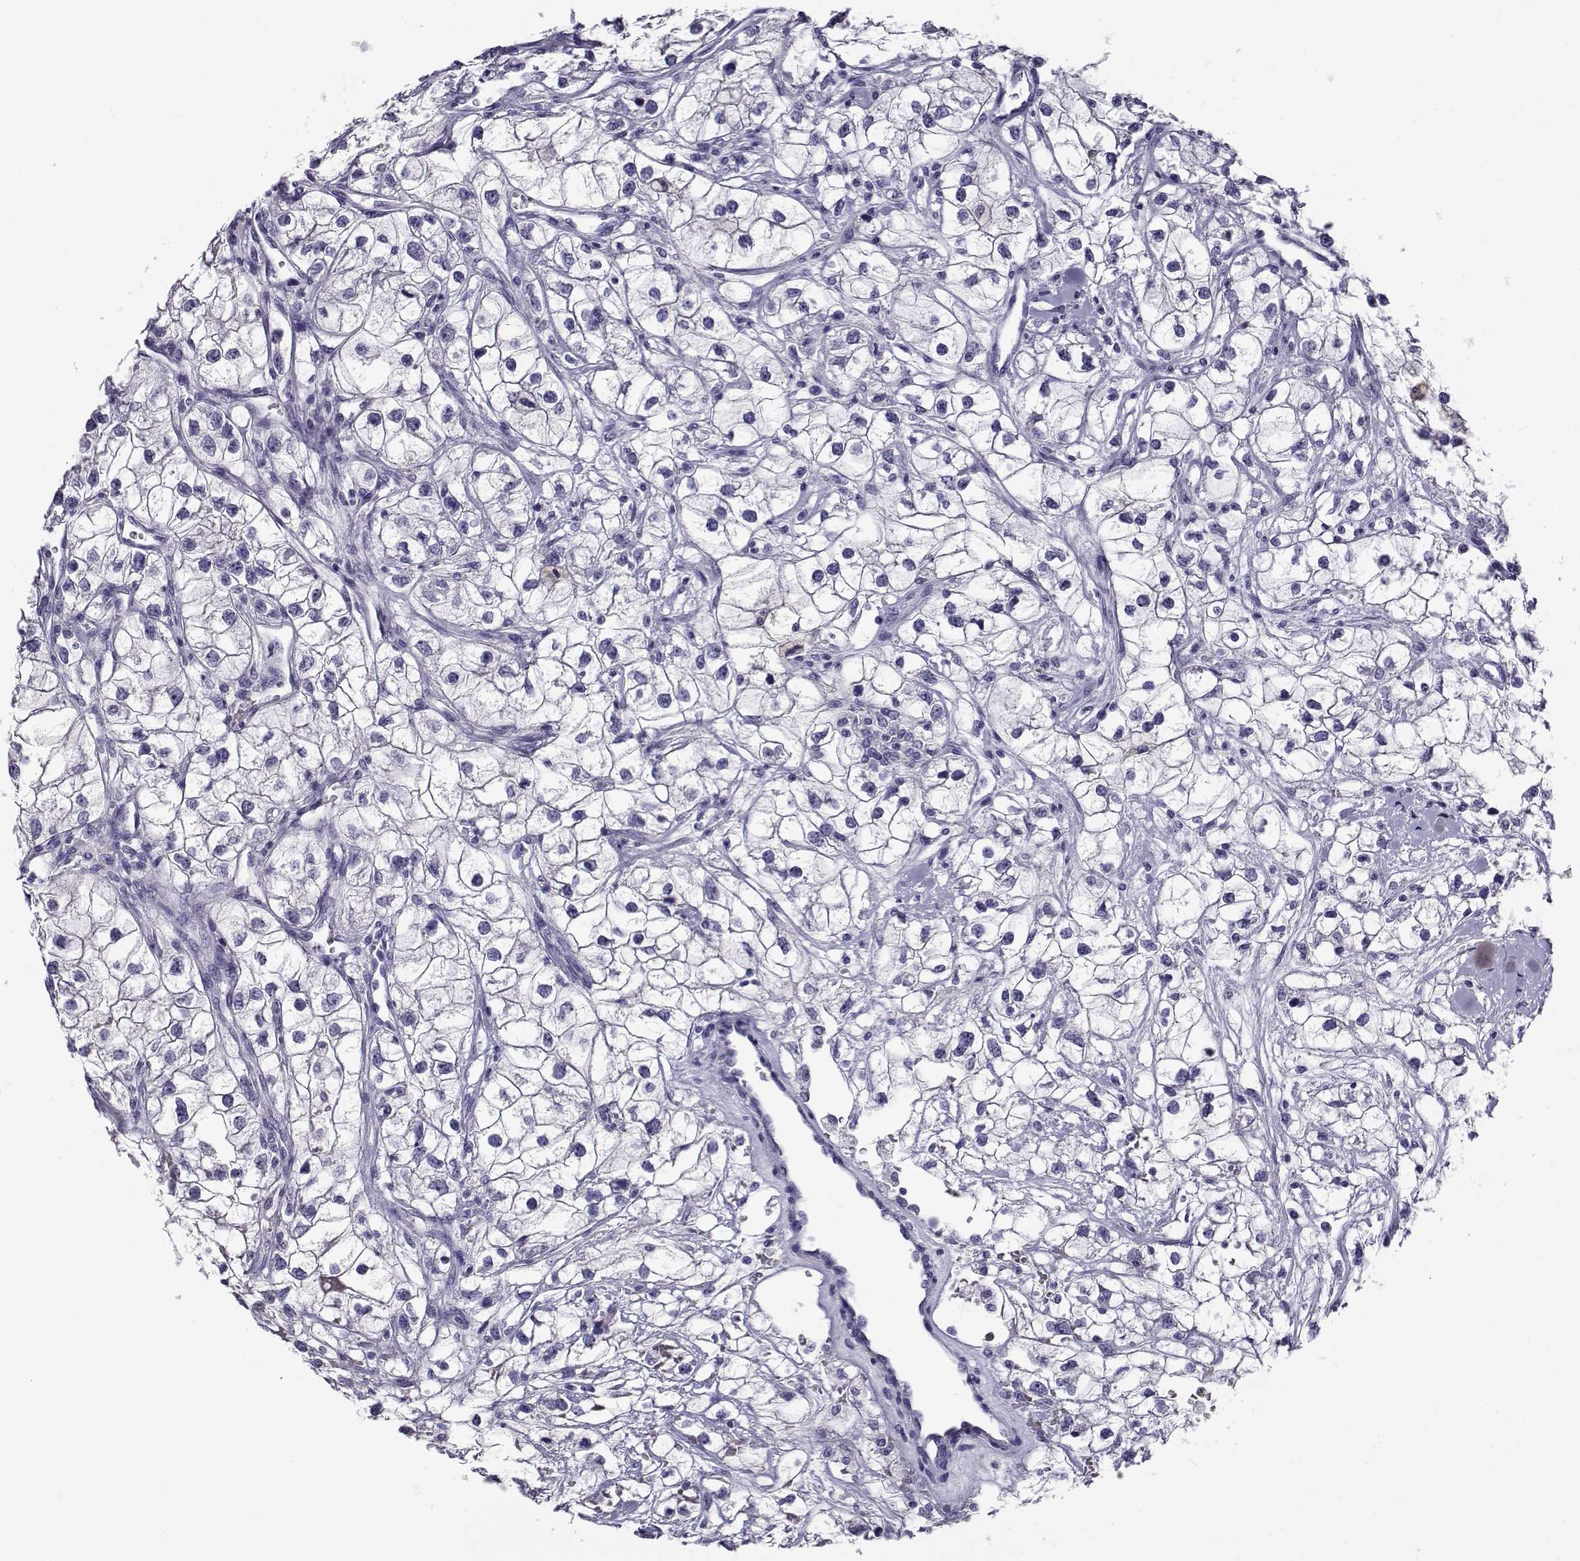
{"staining": {"intensity": "negative", "quantity": "none", "location": "none"}, "tissue": "renal cancer", "cell_type": "Tumor cells", "image_type": "cancer", "snomed": [{"axis": "morphology", "description": "Adenocarcinoma, NOS"}, {"axis": "topography", "description": "Kidney"}], "caption": "High power microscopy image of an immunohistochemistry photomicrograph of renal adenocarcinoma, revealing no significant staining in tumor cells.", "gene": "RHOXF2", "patient": {"sex": "male", "age": 59}}